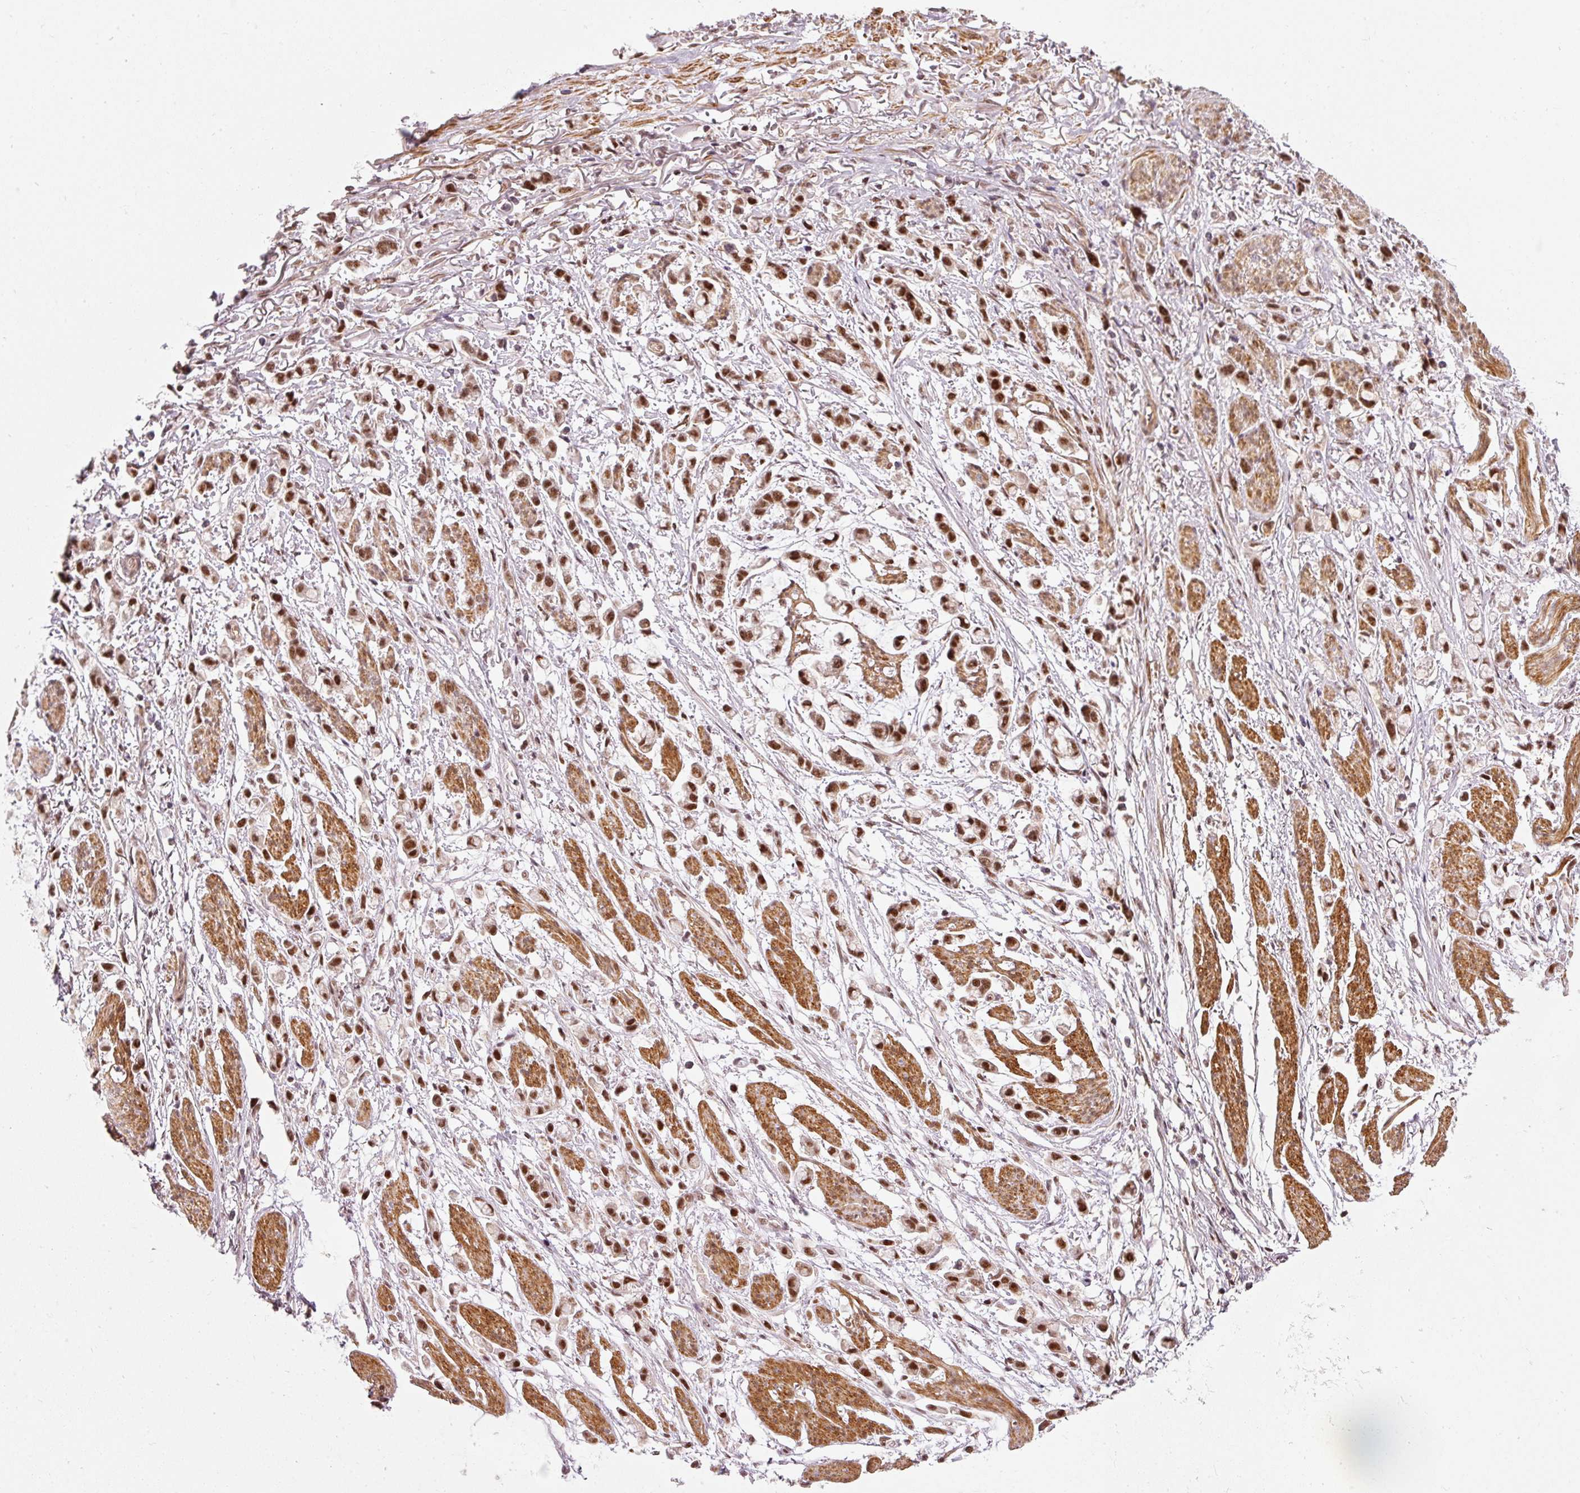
{"staining": {"intensity": "strong", "quantity": ">75%", "location": "nuclear"}, "tissue": "stomach cancer", "cell_type": "Tumor cells", "image_type": "cancer", "snomed": [{"axis": "morphology", "description": "Adenocarcinoma, NOS"}, {"axis": "topography", "description": "Stomach"}], "caption": "Strong nuclear expression for a protein is appreciated in about >75% of tumor cells of stomach adenocarcinoma using IHC.", "gene": "THOC6", "patient": {"sex": "female", "age": 81}}